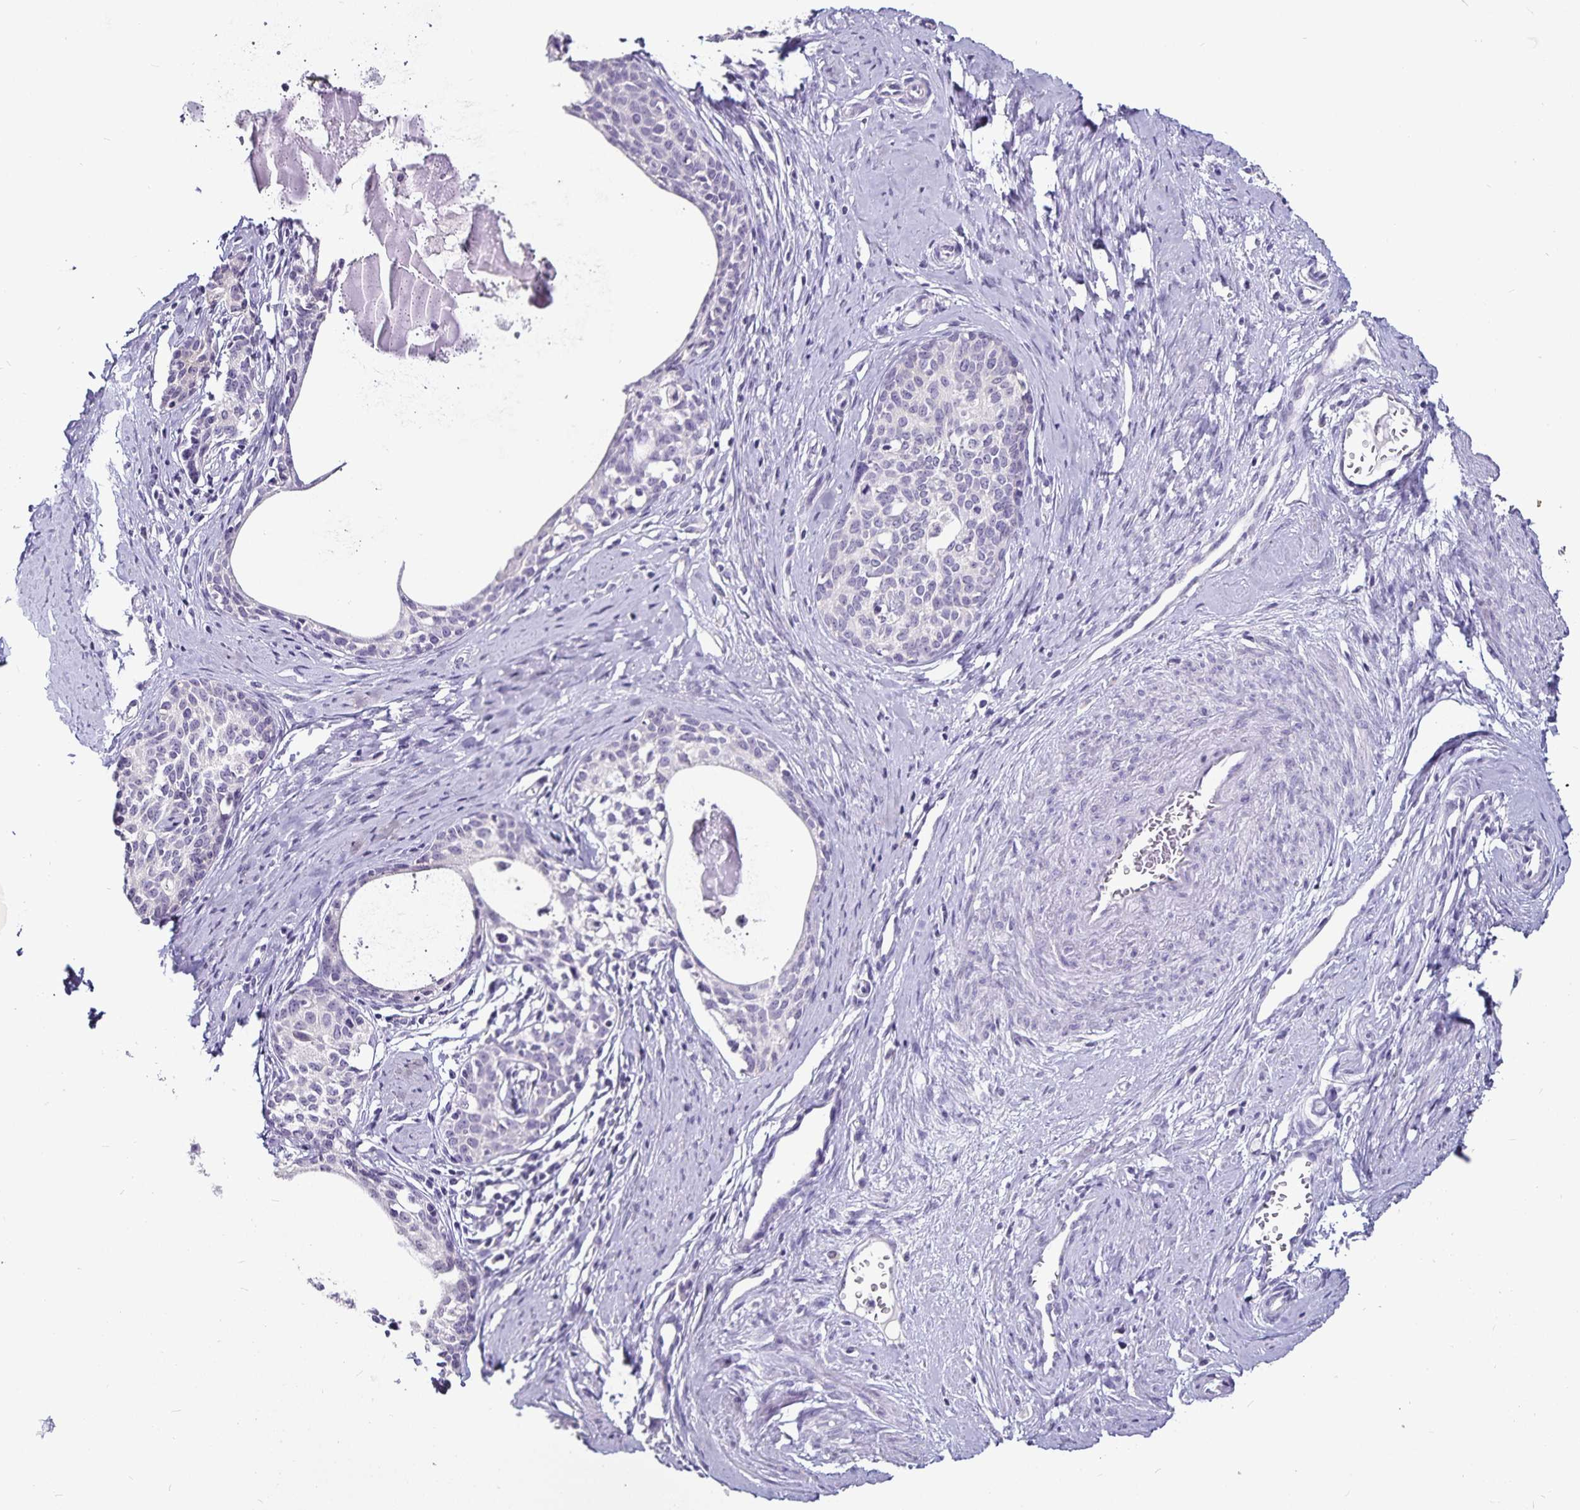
{"staining": {"intensity": "negative", "quantity": "none", "location": "none"}, "tissue": "cervical cancer", "cell_type": "Tumor cells", "image_type": "cancer", "snomed": [{"axis": "morphology", "description": "Squamous cell carcinoma, NOS"}, {"axis": "morphology", "description": "Adenocarcinoma, NOS"}, {"axis": "topography", "description": "Cervix"}], "caption": "This is an immunohistochemistry image of human cervical adenocarcinoma. There is no staining in tumor cells.", "gene": "CA12", "patient": {"sex": "female", "age": 52}}